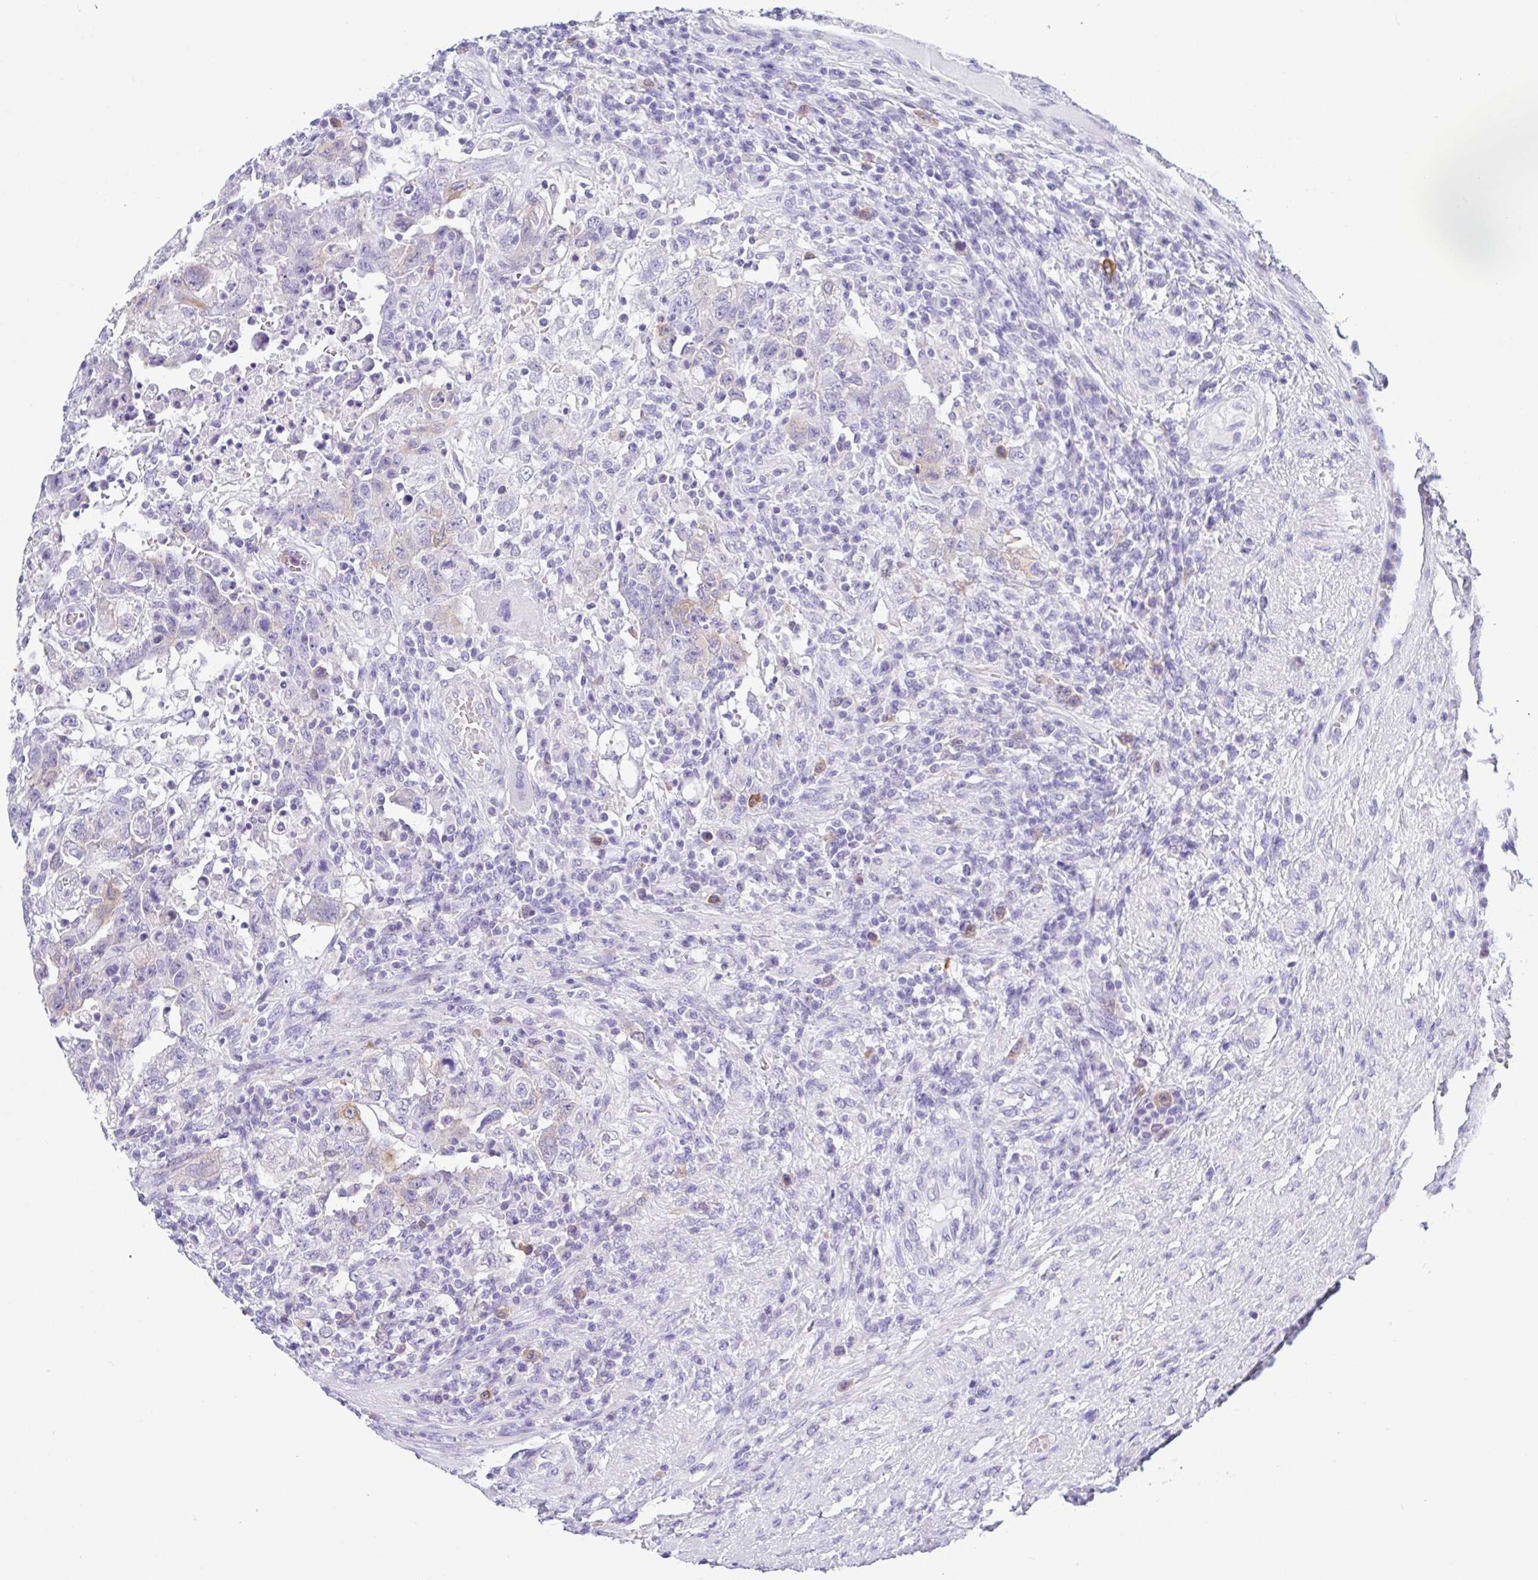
{"staining": {"intensity": "negative", "quantity": "none", "location": "none"}, "tissue": "testis cancer", "cell_type": "Tumor cells", "image_type": "cancer", "snomed": [{"axis": "morphology", "description": "Carcinoma, Embryonal, NOS"}, {"axis": "topography", "description": "Testis"}], "caption": "A photomicrograph of testis cancer (embryonal carcinoma) stained for a protein demonstrates no brown staining in tumor cells. Brightfield microscopy of immunohistochemistry stained with DAB (3,3'-diaminobenzidine) (brown) and hematoxylin (blue), captured at high magnification.", "gene": "RRM2", "patient": {"sex": "male", "age": 26}}